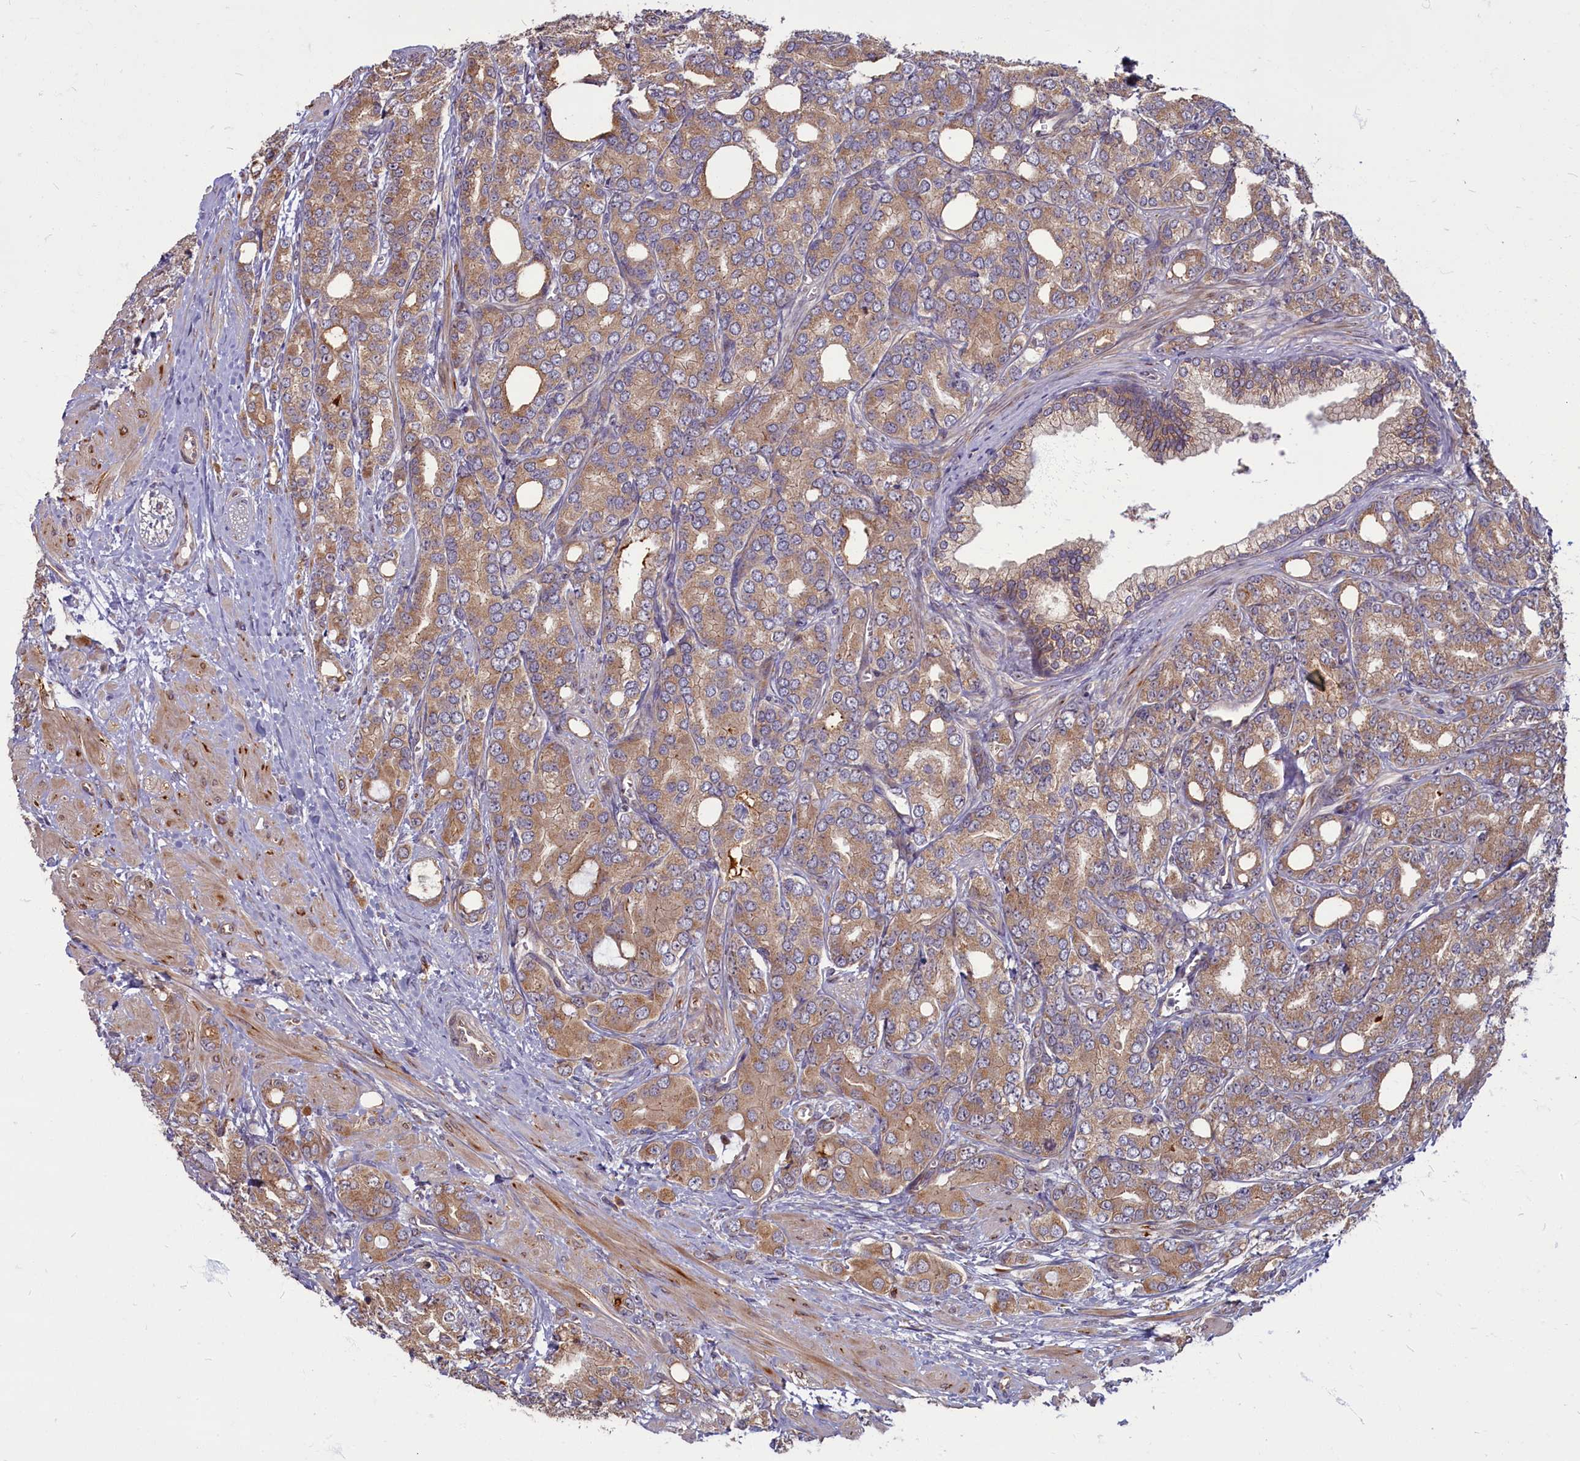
{"staining": {"intensity": "moderate", "quantity": ">75%", "location": "cytoplasmic/membranous"}, "tissue": "prostate cancer", "cell_type": "Tumor cells", "image_type": "cancer", "snomed": [{"axis": "morphology", "description": "Adenocarcinoma, High grade"}, {"axis": "topography", "description": "Prostate"}], "caption": "DAB immunohistochemical staining of human prostate adenocarcinoma (high-grade) reveals moderate cytoplasmic/membranous protein expression in about >75% of tumor cells.", "gene": "MYCBP", "patient": {"sex": "male", "age": 62}}